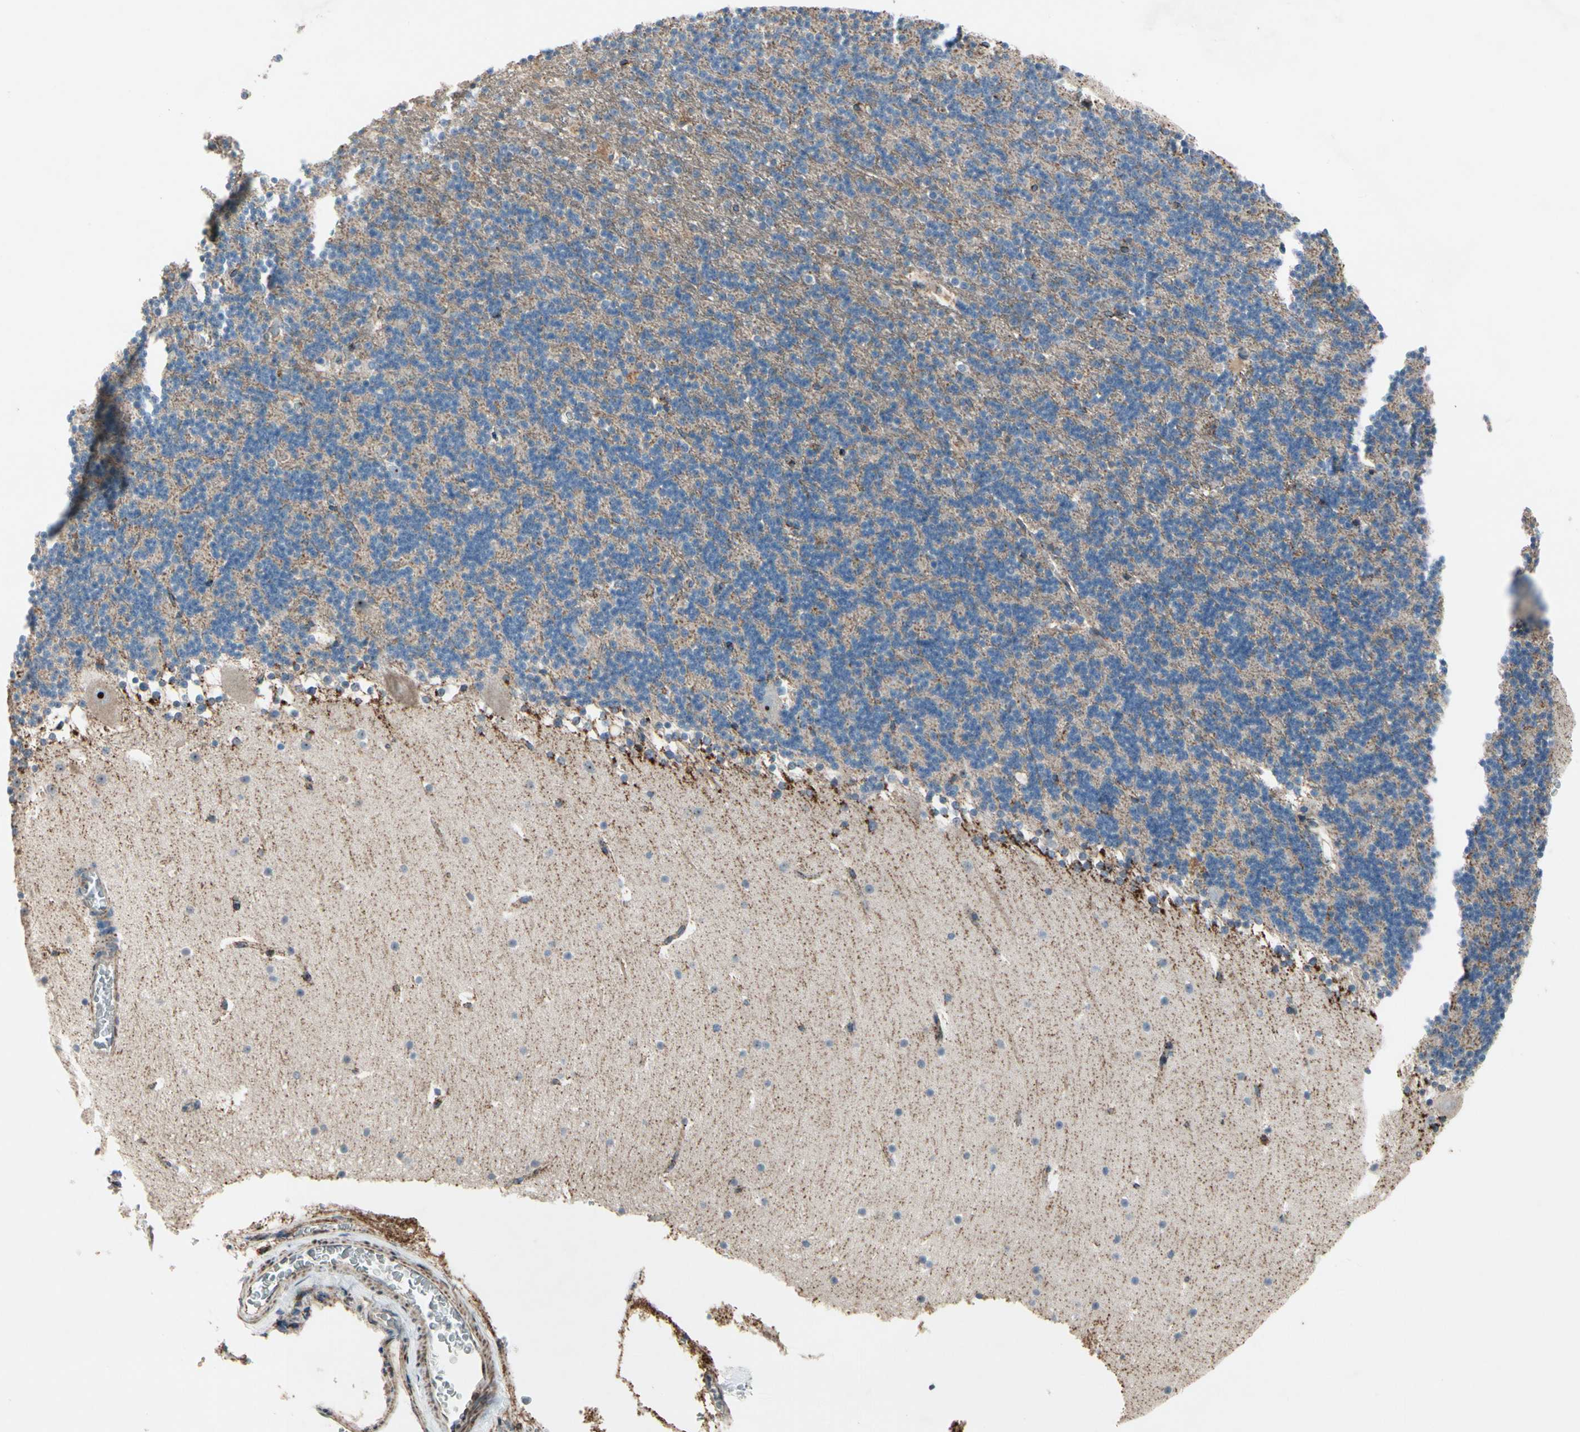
{"staining": {"intensity": "weak", "quantity": ">75%", "location": "cytoplasmic/membranous"}, "tissue": "cerebellum", "cell_type": "Cells in granular layer", "image_type": "normal", "snomed": [{"axis": "morphology", "description": "Normal tissue, NOS"}, {"axis": "topography", "description": "Cerebellum"}], "caption": "The histopathology image exhibits immunohistochemical staining of unremarkable cerebellum. There is weak cytoplasmic/membranous expression is appreciated in about >75% of cells in granular layer. The staining was performed using DAB to visualize the protein expression in brown, while the nuclei were stained in blue with hematoxylin (Magnification: 20x).", "gene": "CPT1A", "patient": {"sex": "male", "age": 45}}